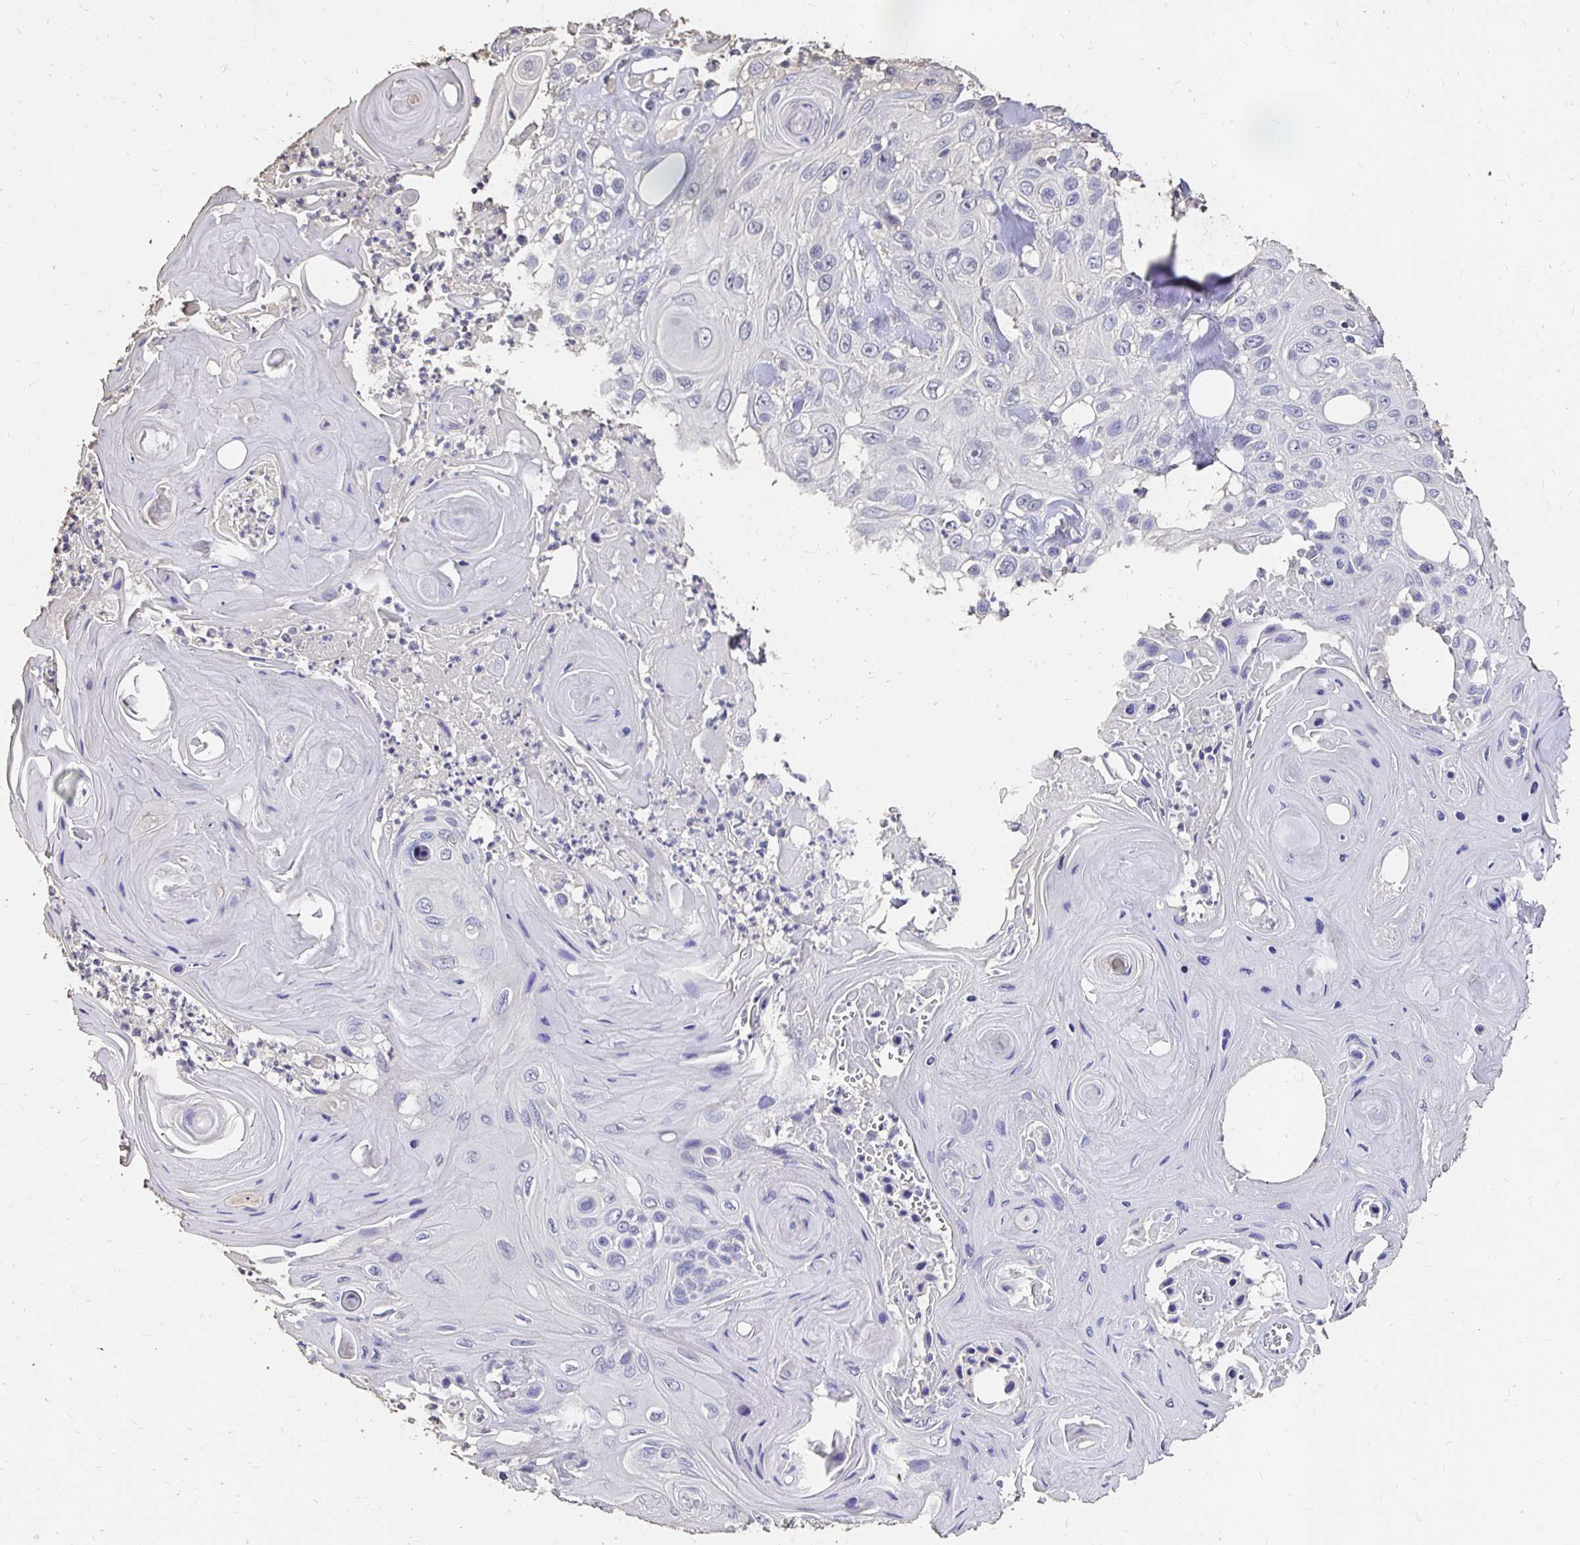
{"staining": {"intensity": "negative", "quantity": "none", "location": "none"}, "tissue": "skin cancer", "cell_type": "Tumor cells", "image_type": "cancer", "snomed": [{"axis": "morphology", "description": "Squamous cell carcinoma, NOS"}, {"axis": "topography", "description": "Skin"}], "caption": "Immunohistochemistry of squamous cell carcinoma (skin) demonstrates no expression in tumor cells. (DAB (3,3'-diaminobenzidine) immunohistochemistry visualized using brightfield microscopy, high magnification).", "gene": "UGT1A6", "patient": {"sex": "male", "age": 82}}